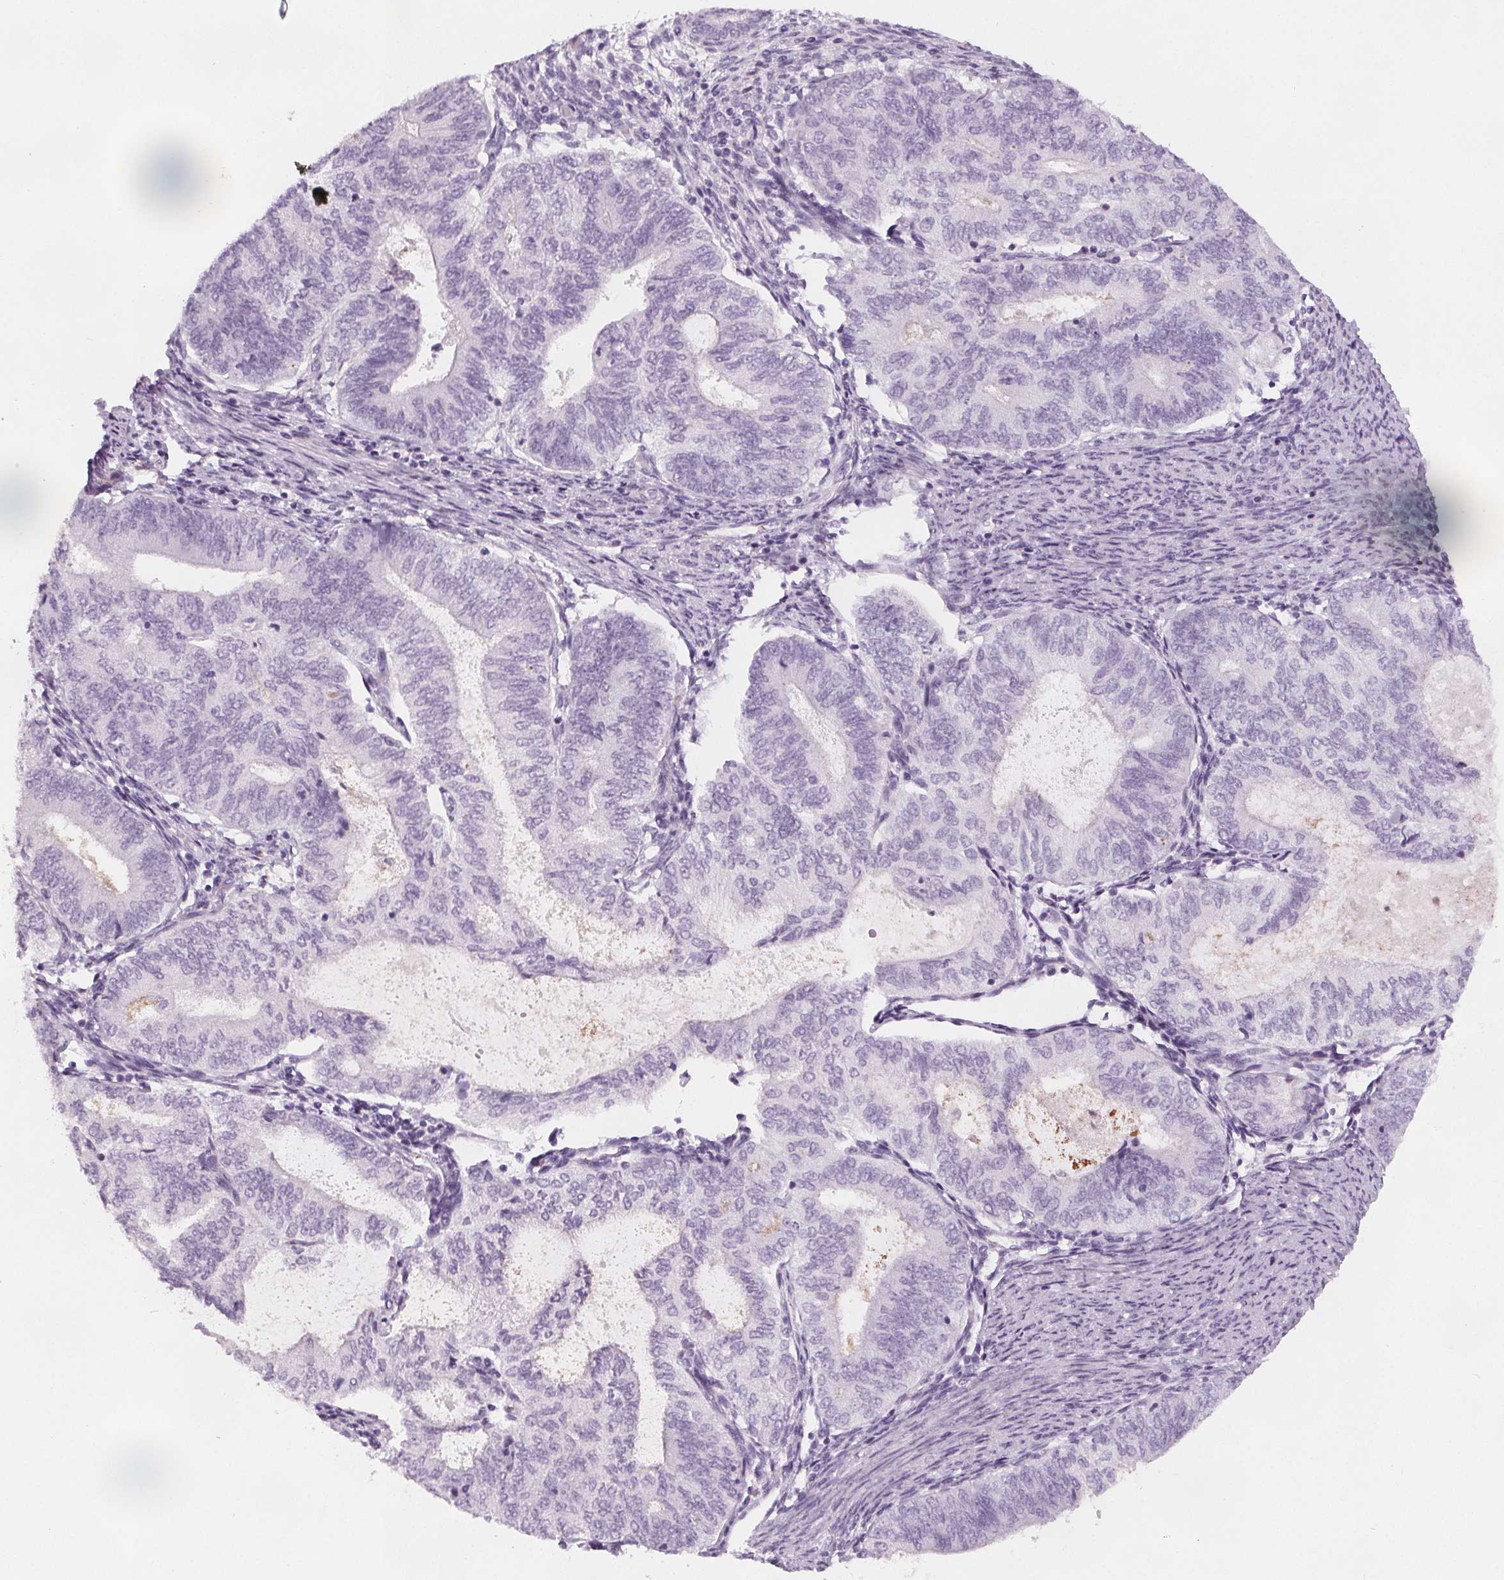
{"staining": {"intensity": "negative", "quantity": "none", "location": "none"}, "tissue": "endometrial cancer", "cell_type": "Tumor cells", "image_type": "cancer", "snomed": [{"axis": "morphology", "description": "Adenocarcinoma, NOS"}, {"axis": "topography", "description": "Endometrium"}], "caption": "DAB (3,3'-diaminobenzidine) immunohistochemical staining of human endometrial cancer displays no significant expression in tumor cells.", "gene": "SLC5A12", "patient": {"sex": "female", "age": 65}}